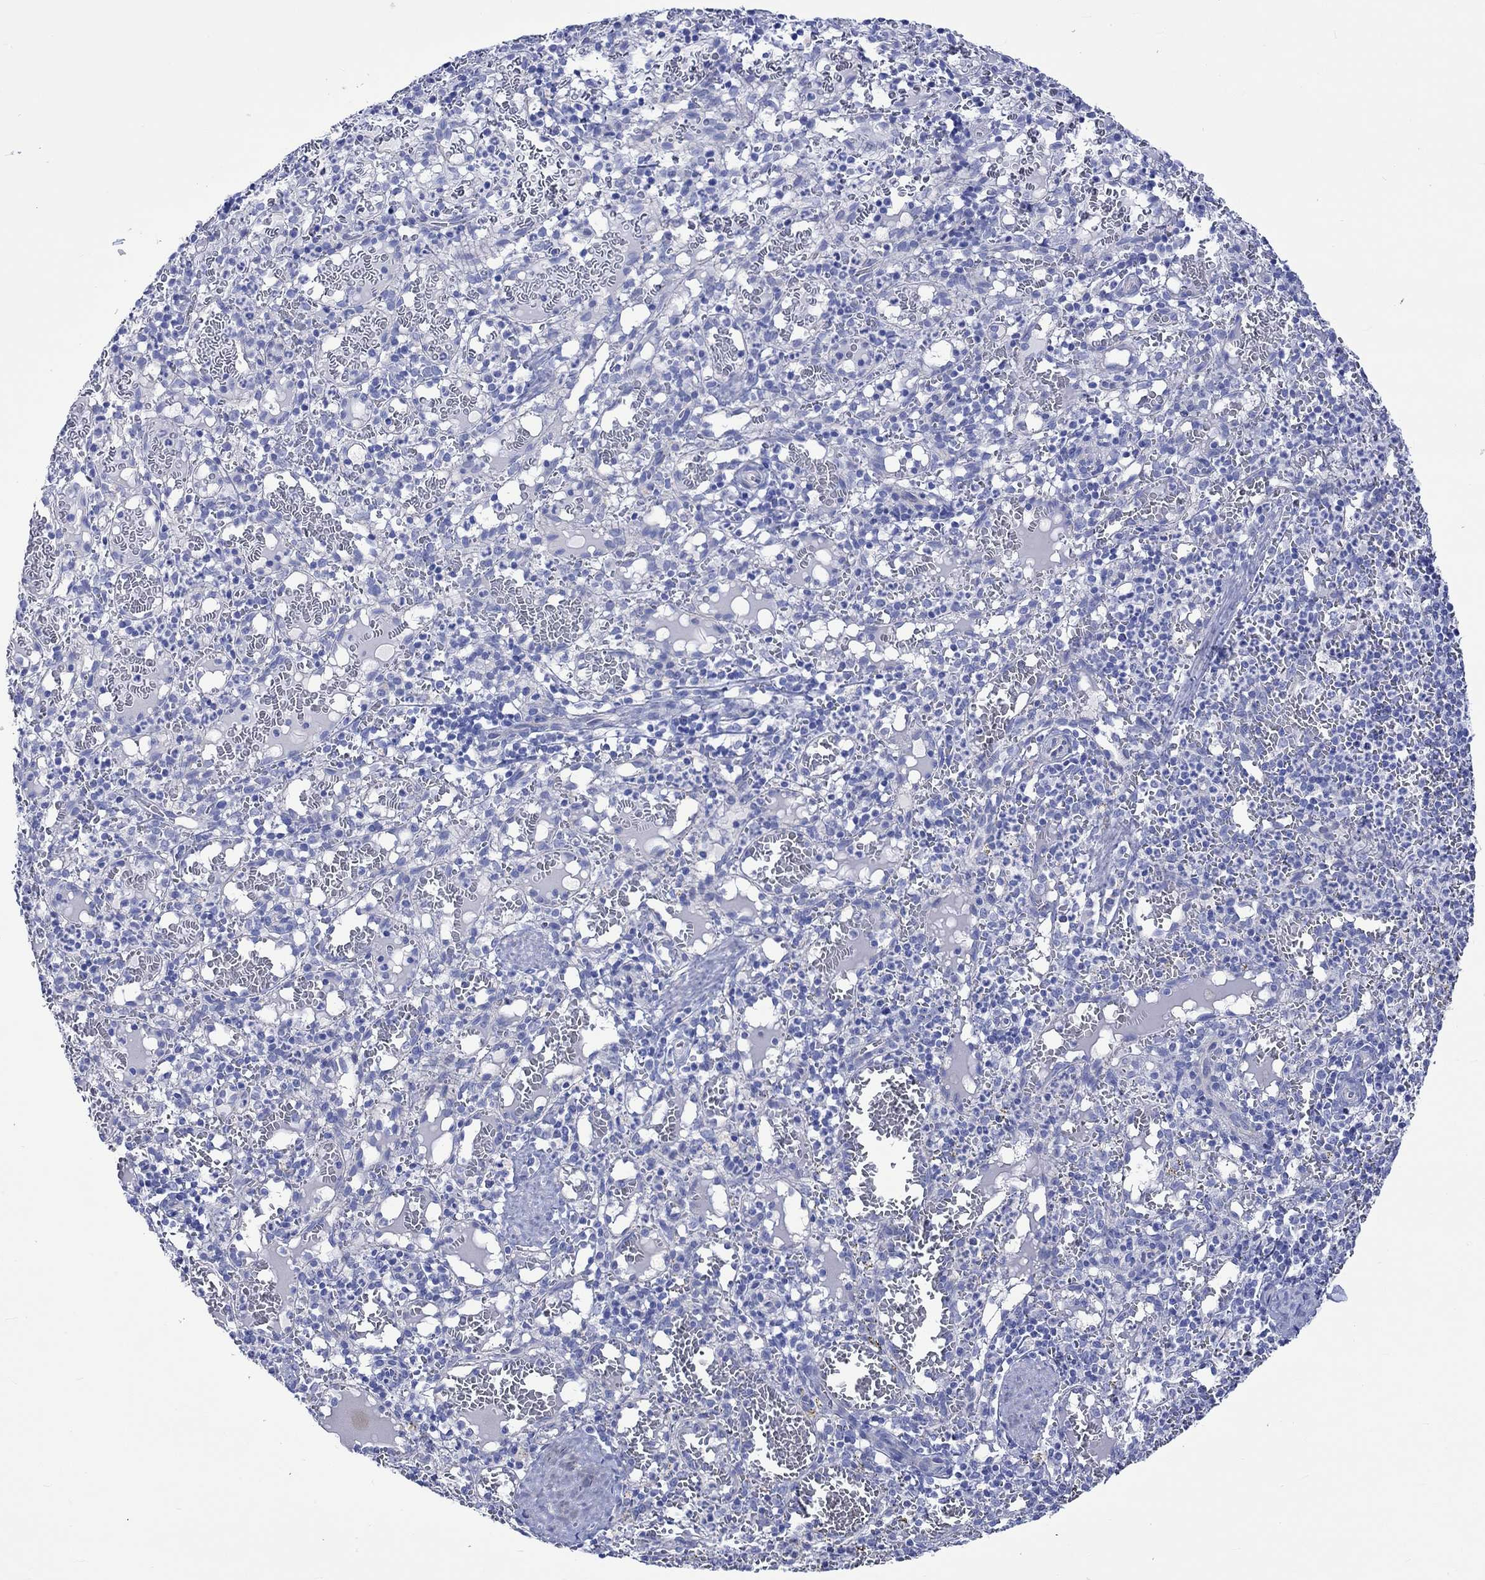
{"staining": {"intensity": "negative", "quantity": "none", "location": "none"}, "tissue": "spleen", "cell_type": "Cells in red pulp", "image_type": "normal", "snomed": [{"axis": "morphology", "description": "Normal tissue, NOS"}, {"axis": "topography", "description": "Spleen"}], "caption": "The image displays no significant expression in cells in red pulp of spleen.", "gene": "HARBI1", "patient": {"sex": "male", "age": 11}}